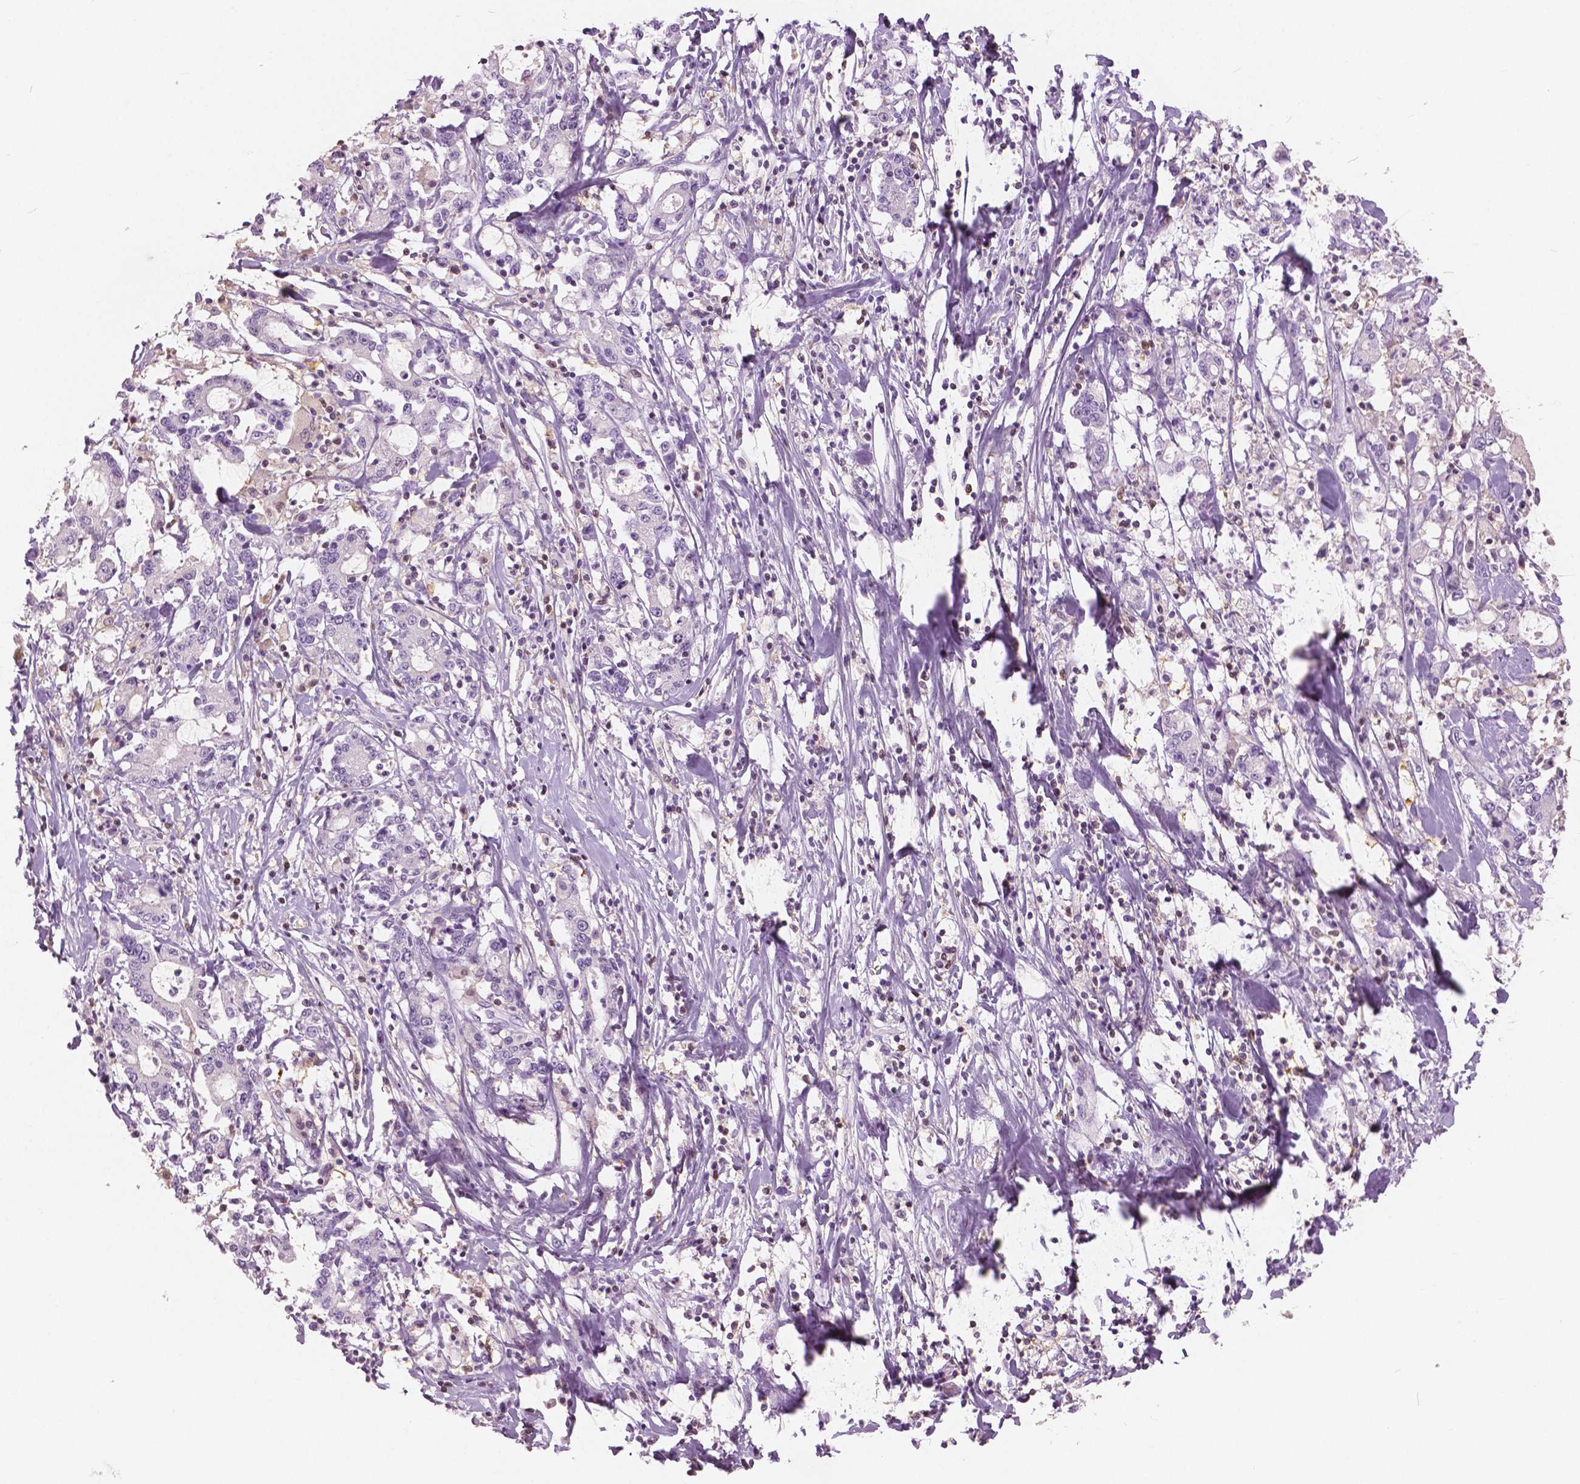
{"staining": {"intensity": "negative", "quantity": "none", "location": "none"}, "tissue": "stomach cancer", "cell_type": "Tumor cells", "image_type": "cancer", "snomed": [{"axis": "morphology", "description": "Adenocarcinoma, NOS"}, {"axis": "topography", "description": "Stomach, upper"}], "caption": "Histopathology image shows no significant protein expression in tumor cells of stomach cancer (adenocarcinoma).", "gene": "GALM", "patient": {"sex": "male", "age": 68}}